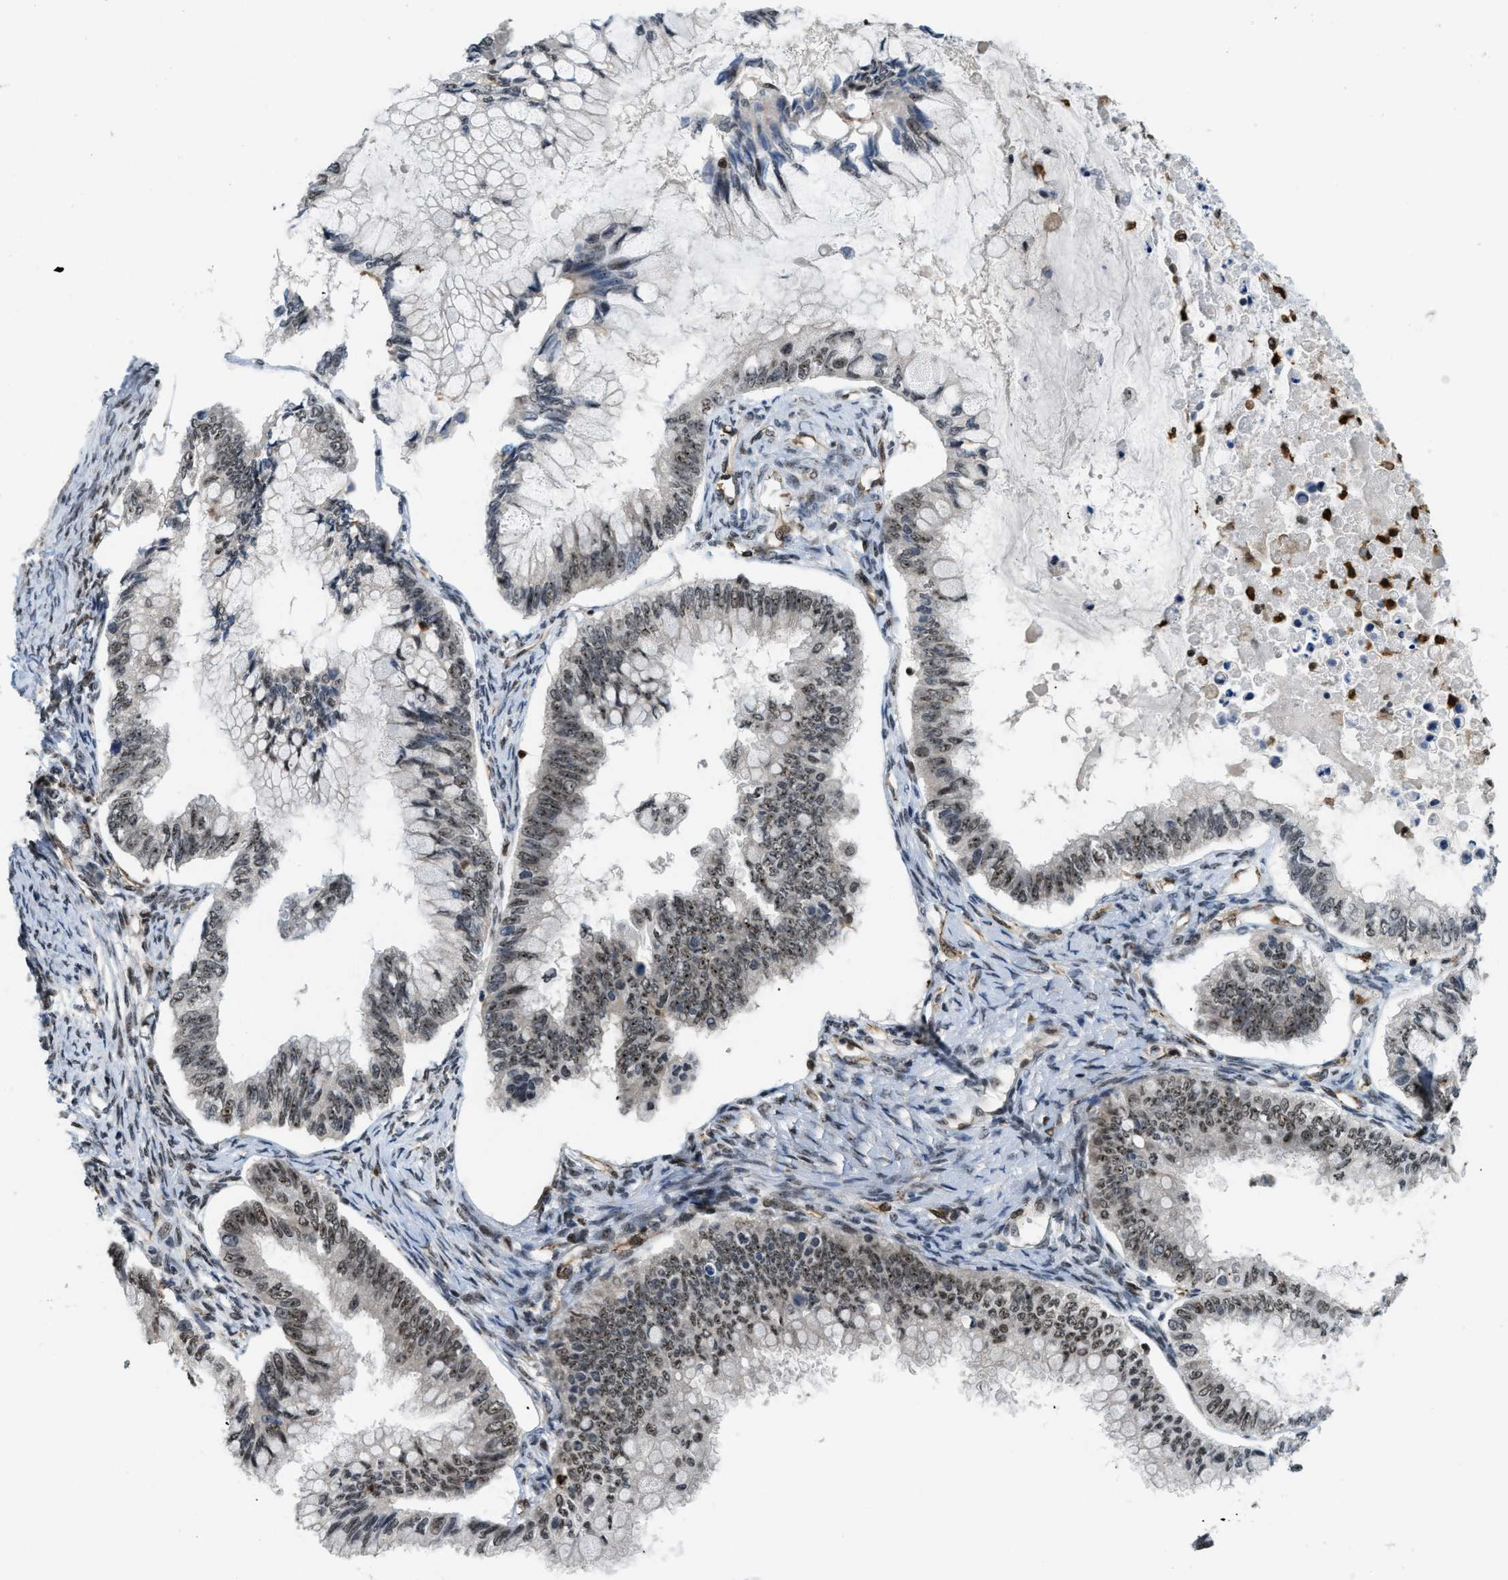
{"staining": {"intensity": "moderate", "quantity": ">75%", "location": "nuclear"}, "tissue": "ovarian cancer", "cell_type": "Tumor cells", "image_type": "cancer", "snomed": [{"axis": "morphology", "description": "Cystadenocarcinoma, mucinous, NOS"}, {"axis": "topography", "description": "Ovary"}], "caption": "Protein expression analysis of ovarian cancer (mucinous cystadenocarcinoma) exhibits moderate nuclear positivity in approximately >75% of tumor cells.", "gene": "E2F1", "patient": {"sex": "female", "age": 80}}